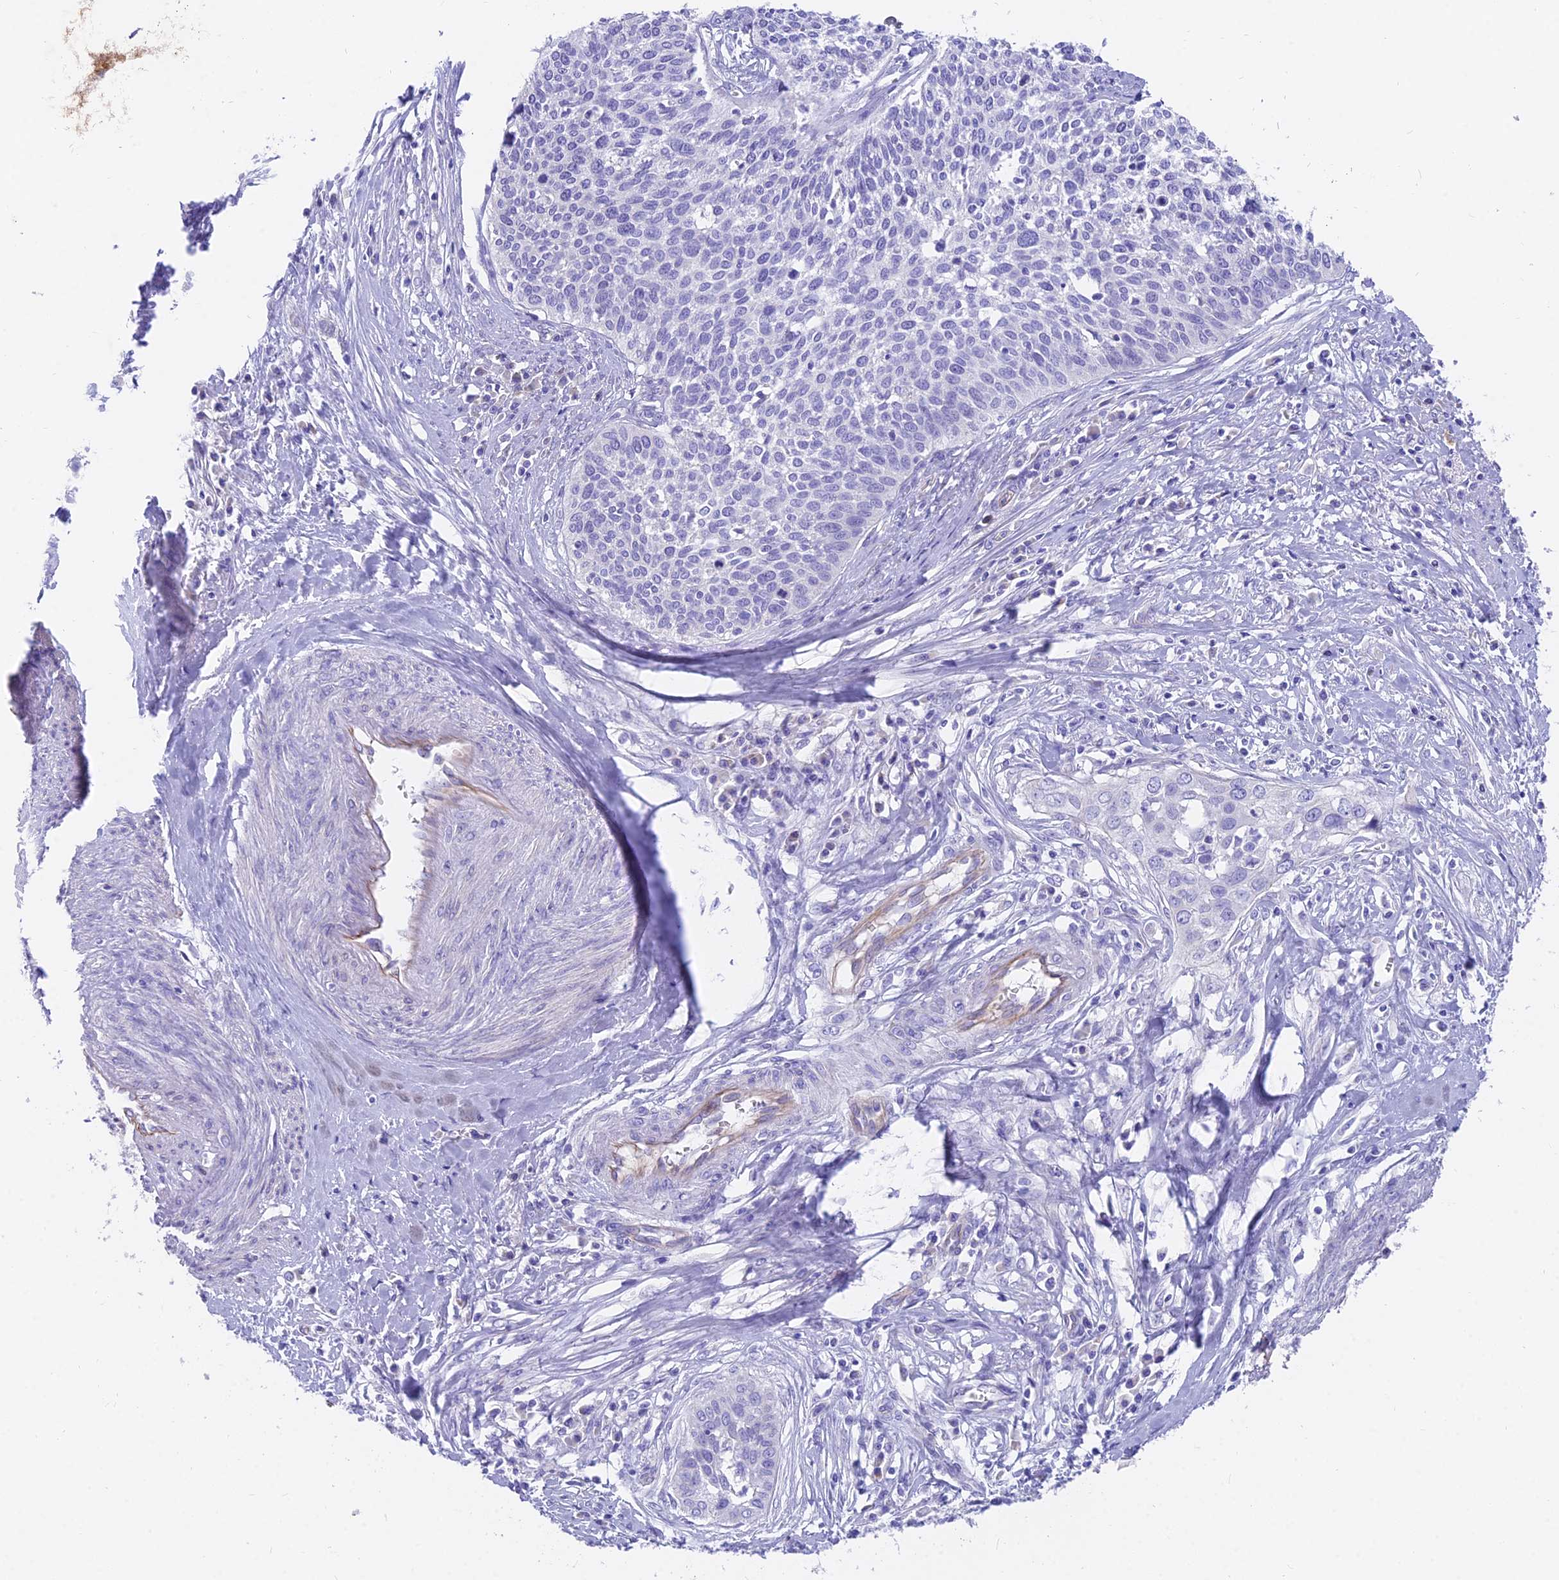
{"staining": {"intensity": "negative", "quantity": "none", "location": "none"}, "tissue": "cervical cancer", "cell_type": "Tumor cells", "image_type": "cancer", "snomed": [{"axis": "morphology", "description": "Squamous cell carcinoma, NOS"}, {"axis": "topography", "description": "Cervix"}], "caption": "There is no significant positivity in tumor cells of cervical squamous cell carcinoma.", "gene": "FAM168B", "patient": {"sex": "female", "age": 34}}